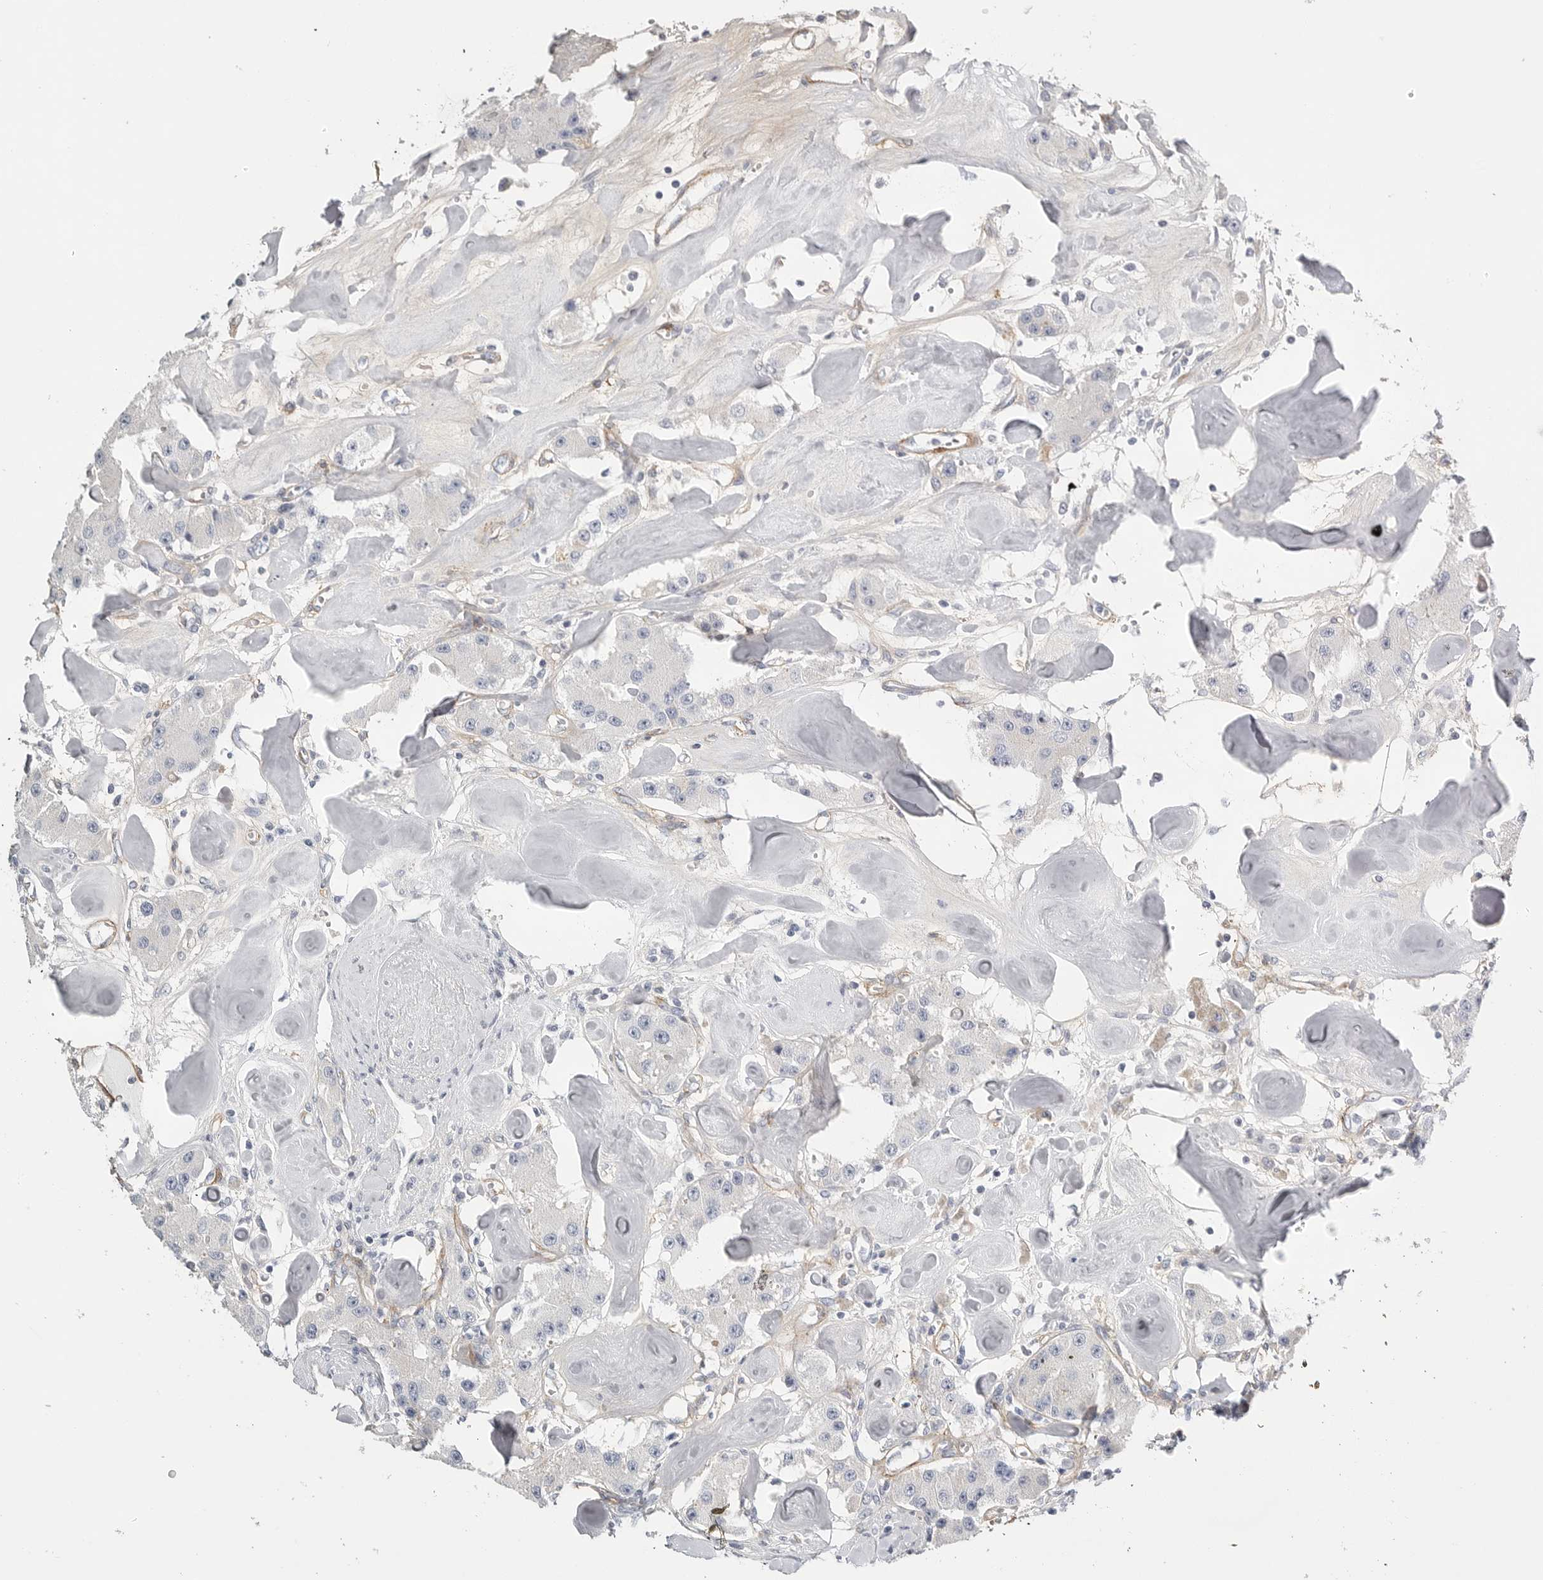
{"staining": {"intensity": "negative", "quantity": "none", "location": "none"}, "tissue": "carcinoid", "cell_type": "Tumor cells", "image_type": "cancer", "snomed": [{"axis": "morphology", "description": "Carcinoid, malignant, NOS"}, {"axis": "topography", "description": "Pancreas"}], "caption": "IHC of human carcinoid demonstrates no expression in tumor cells.", "gene": "TNR", "patient": {"sex": "male", "age": 41}}